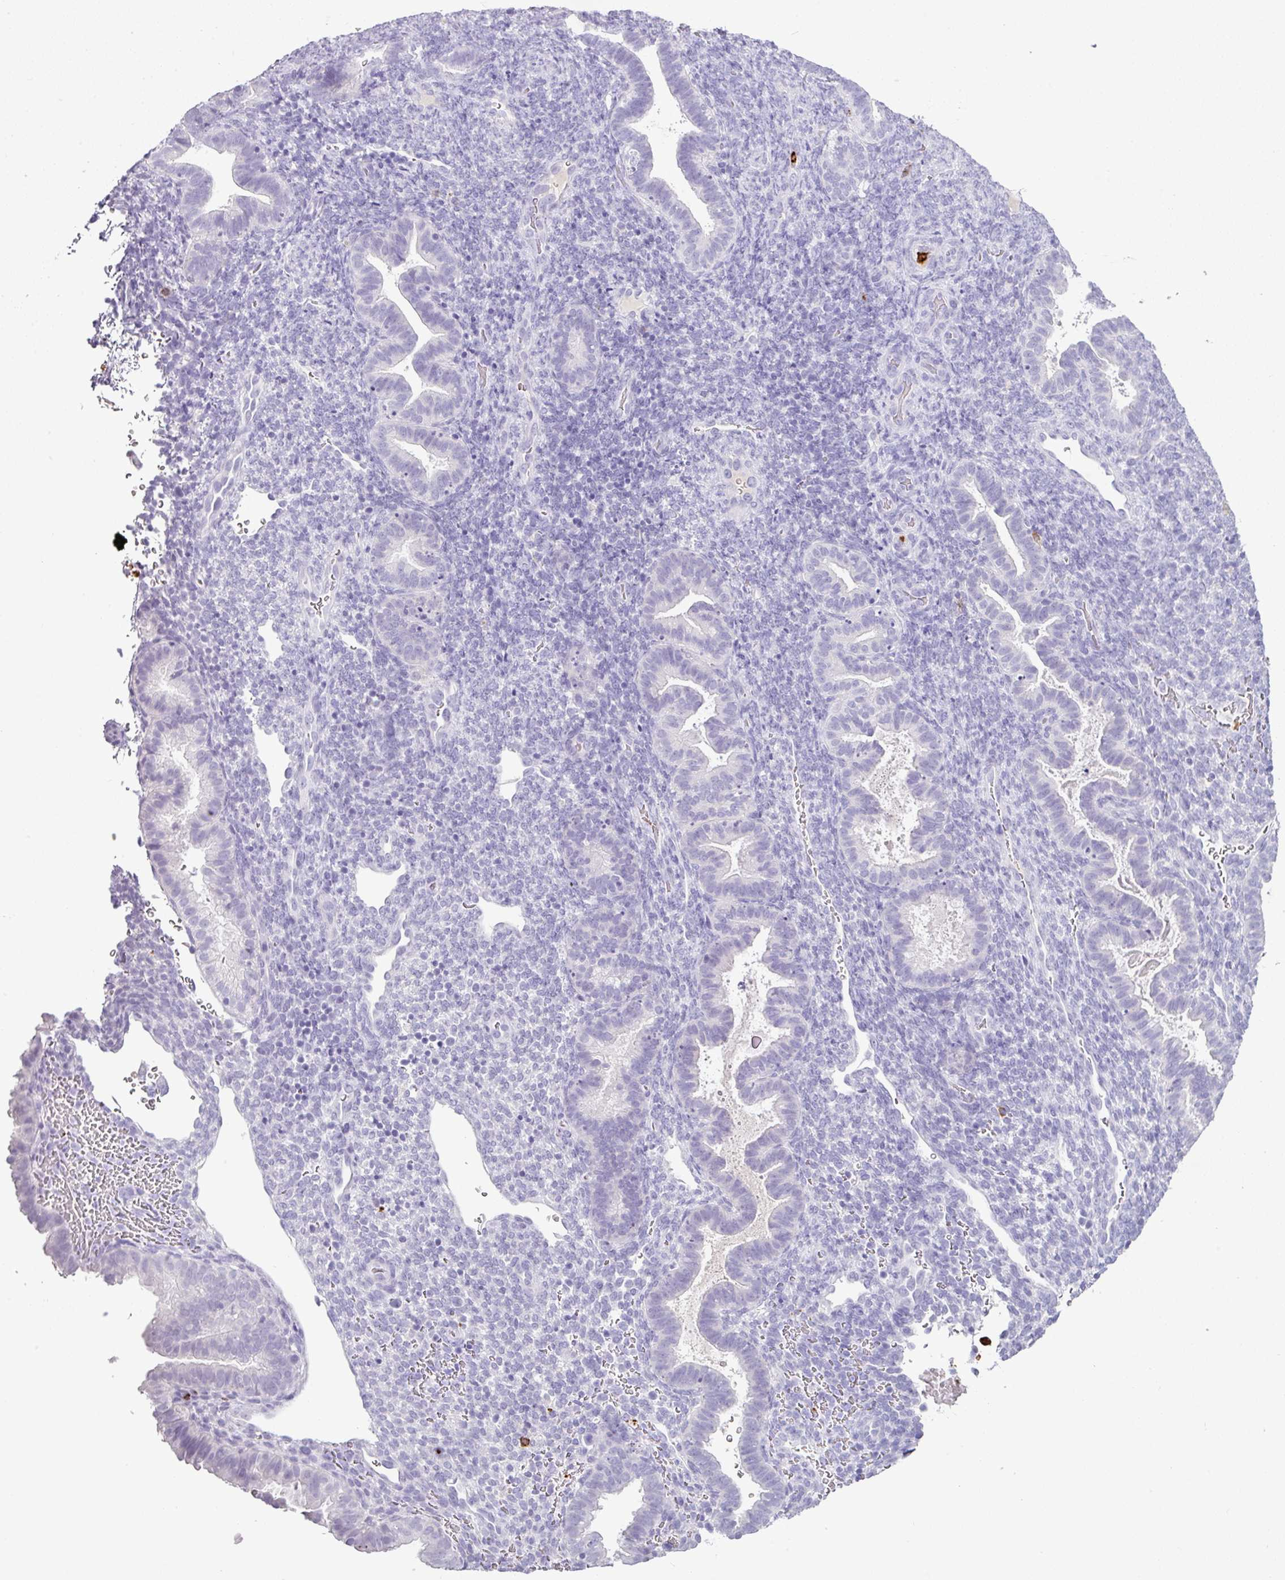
{"staining": {"intensity": "negative", "quantity": "none", "location": "none"}, "tissue": "endometrium", "cell_type": "Cells in endometrial stroma", "image_type": "normal", "snomed": [{"axis": "morphology", "description": "Normal tissue, NOS"}, {"axis": "topography", "description": "Endometrium"}], "caption": "Immunohistochemistry (IHC) histopathology image of benign human endometrium stained for a protein (brown), which demonstrates no positivity in cells in endometrial stroma.", "gene": "CTSG", "patient": {"sex": "female", "age": 34}}